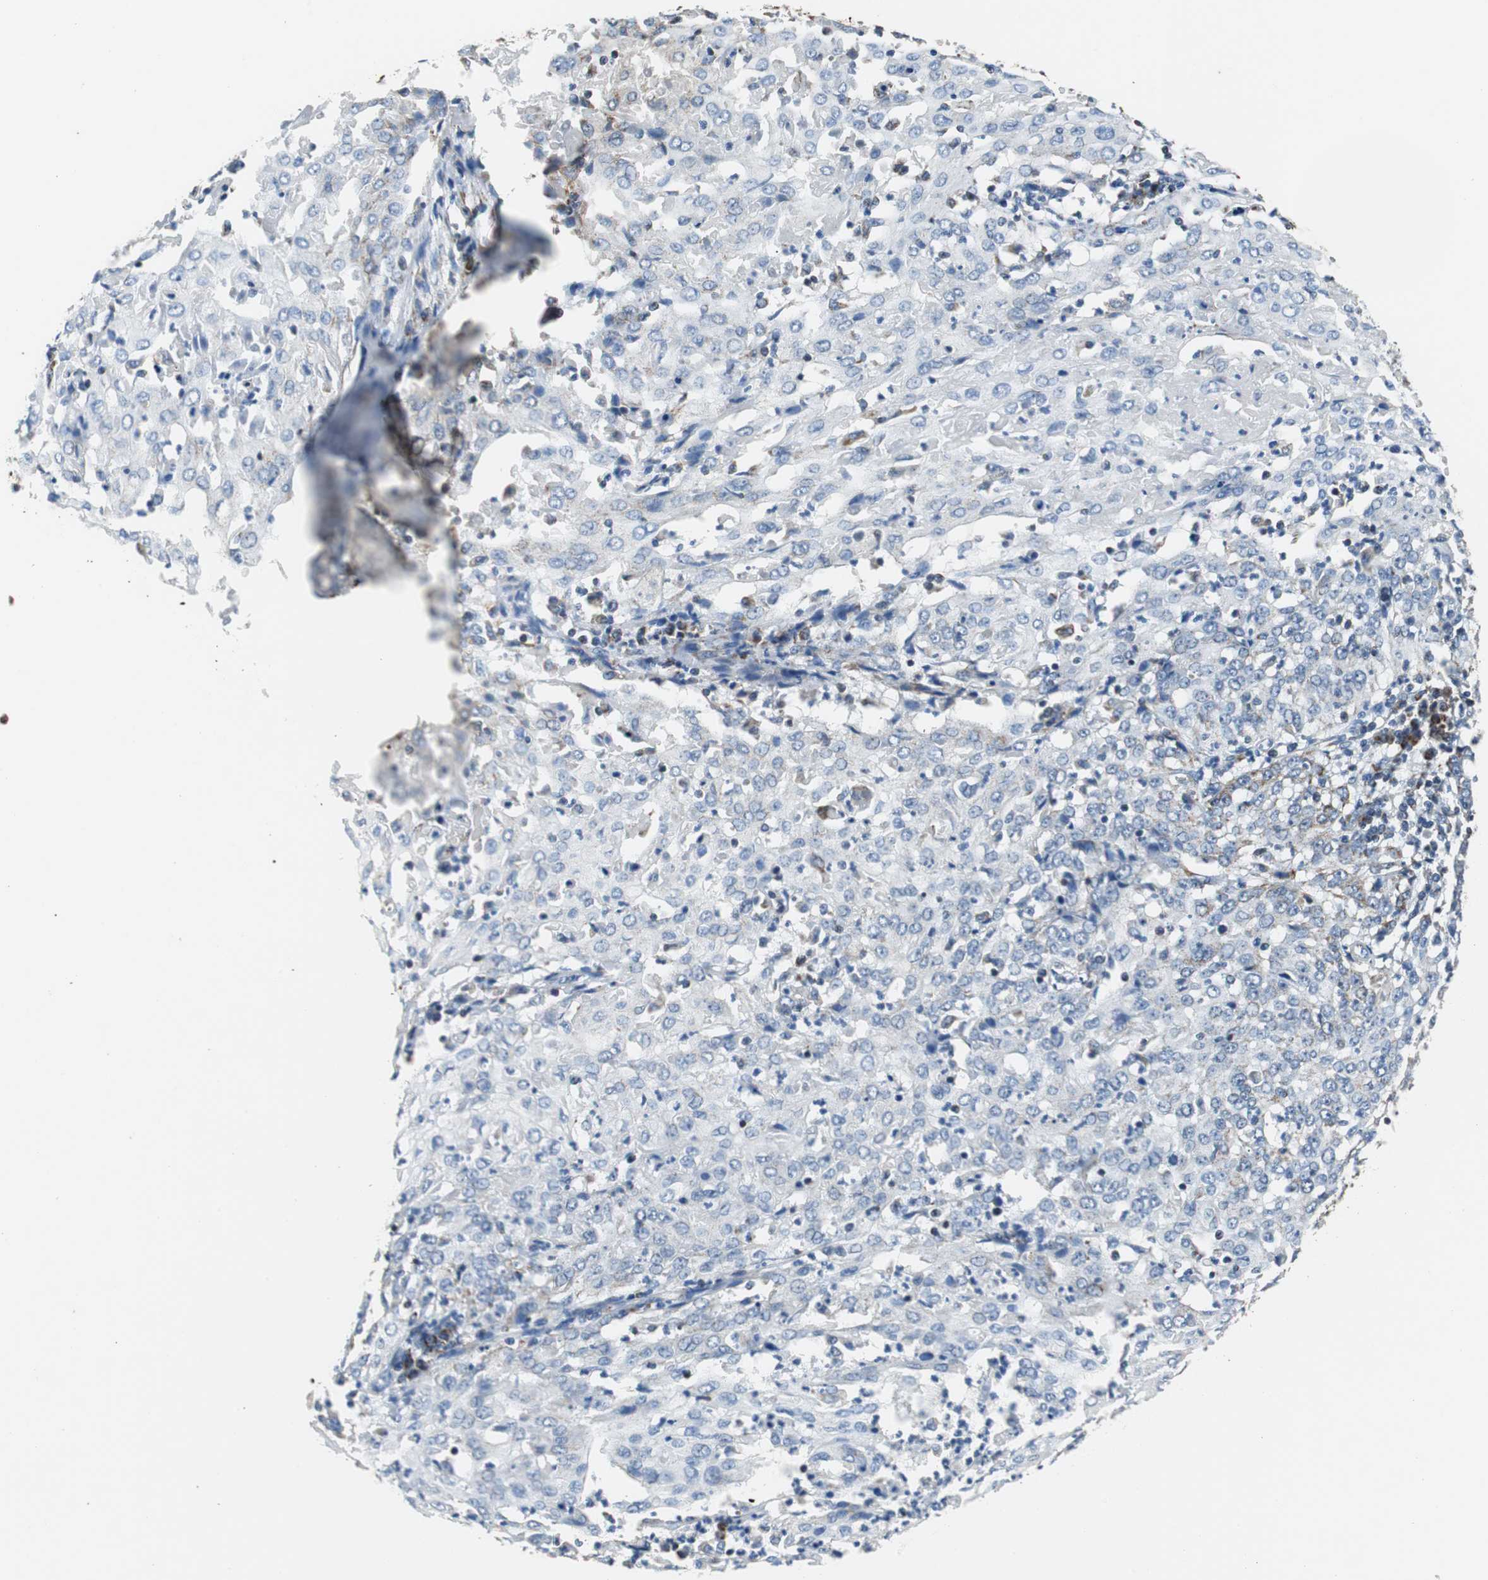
{"staining": {"intensity": "negative", "quantity": "none", "location": "none"}, "tissue": "cervical cancer", "cell_type": "Tumor cells", "image_type": "cancer", "snomed": [{"axis": "morphology", "description": "Squamous cell carcinoma, NOS"}, {"axis": "topography", "description": "Cervix"}], "caption": "The image displays no significant expression in tumor cells of squamous cell carcinoma (cervical).", "gene": "PITRM1", "patient": {"sex": "female", "age": 39}}